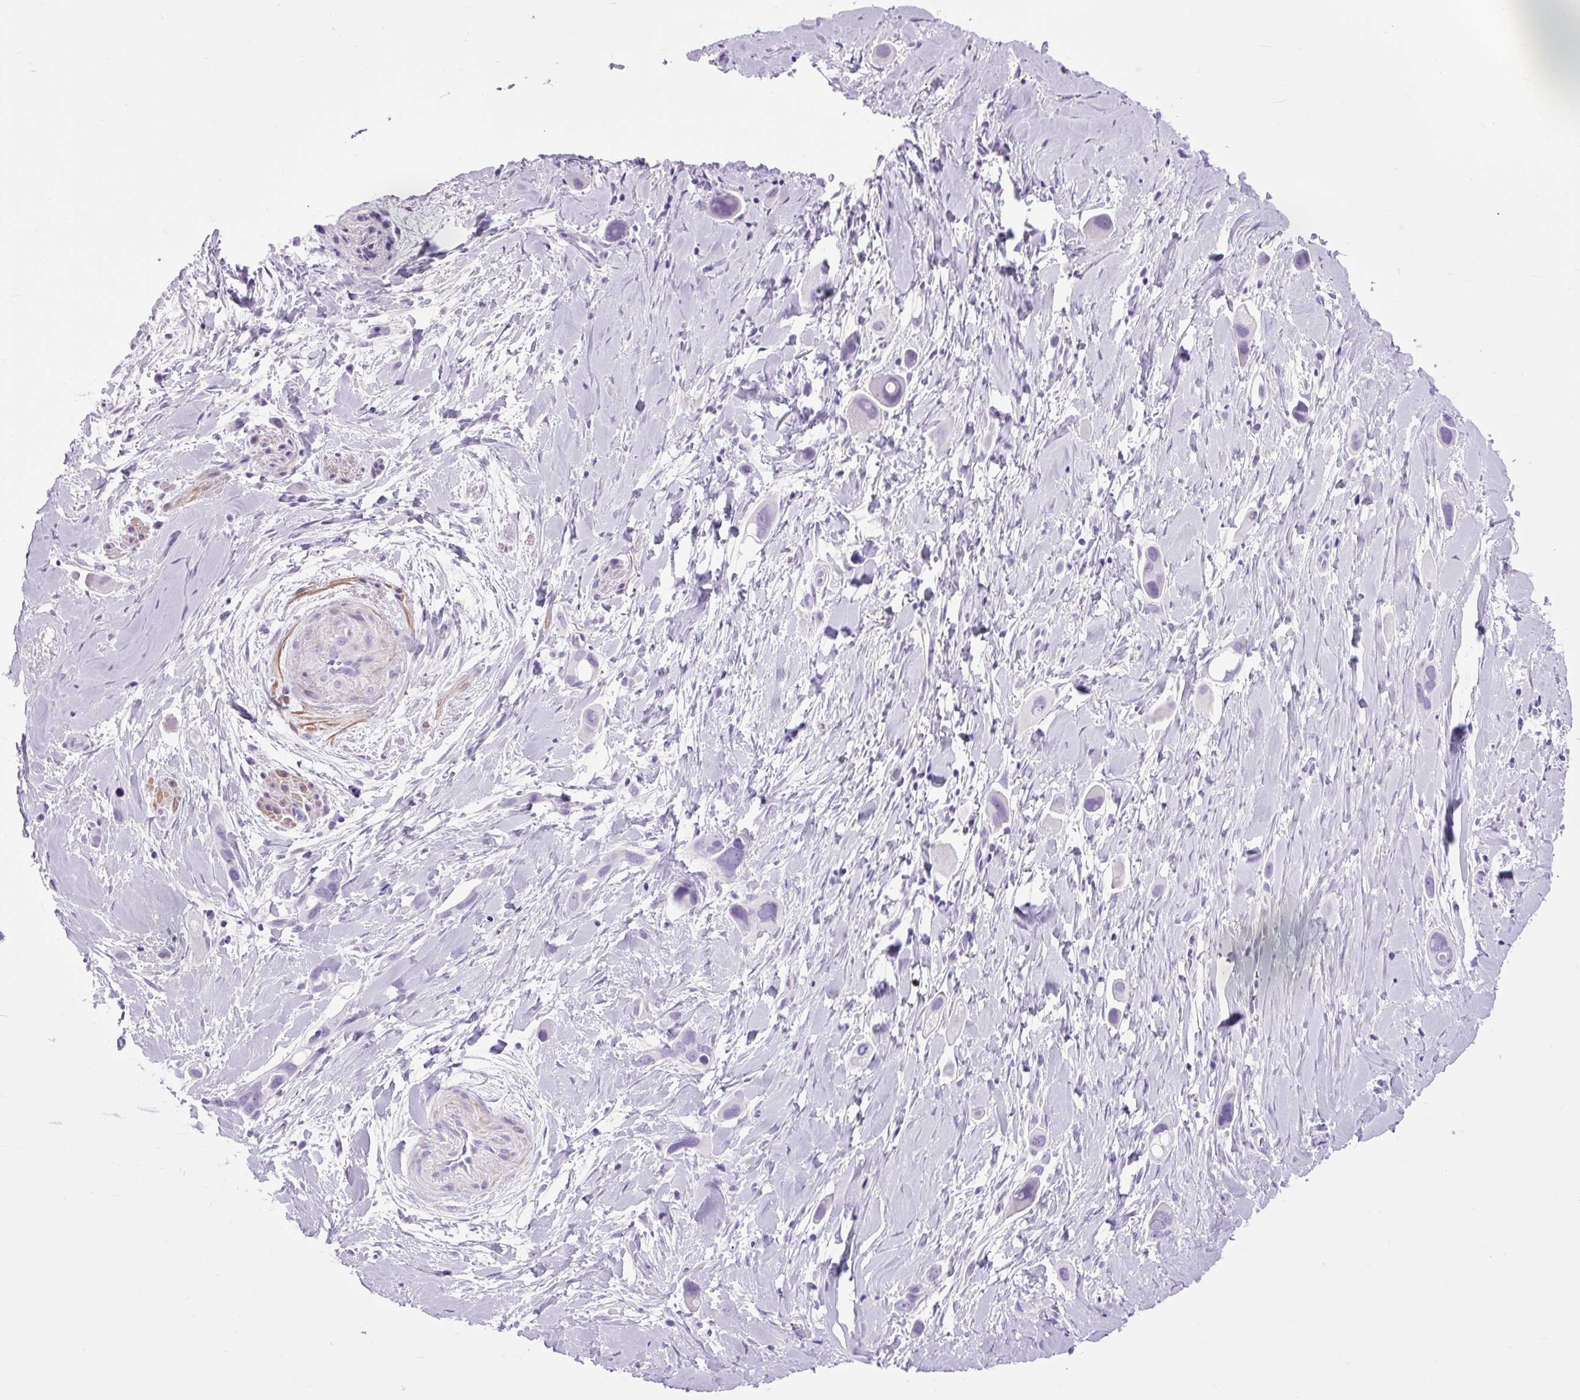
{"staining": {"intensity": "negative", "quantity": "none", "location": "none"}, "tissue": "lung cancer", "cell_type": "Tumor cells", "image_type": "cancer", "snomed": [{"axis": "morphology", "description": "Adenocarcinoma, NOS"}, {"axis": "topography", "description": "Lung"}], "caption": "Protein analysis of adenocarcinoma (lung) displays no significant expression in tumor cells. (DAB (3,3'-diaminobenzidine) immunohistochemistry (IHC) with hematoxylin counter stain).", "gene": "DPP6", "patient": {"sex": "male", "age": 76}}